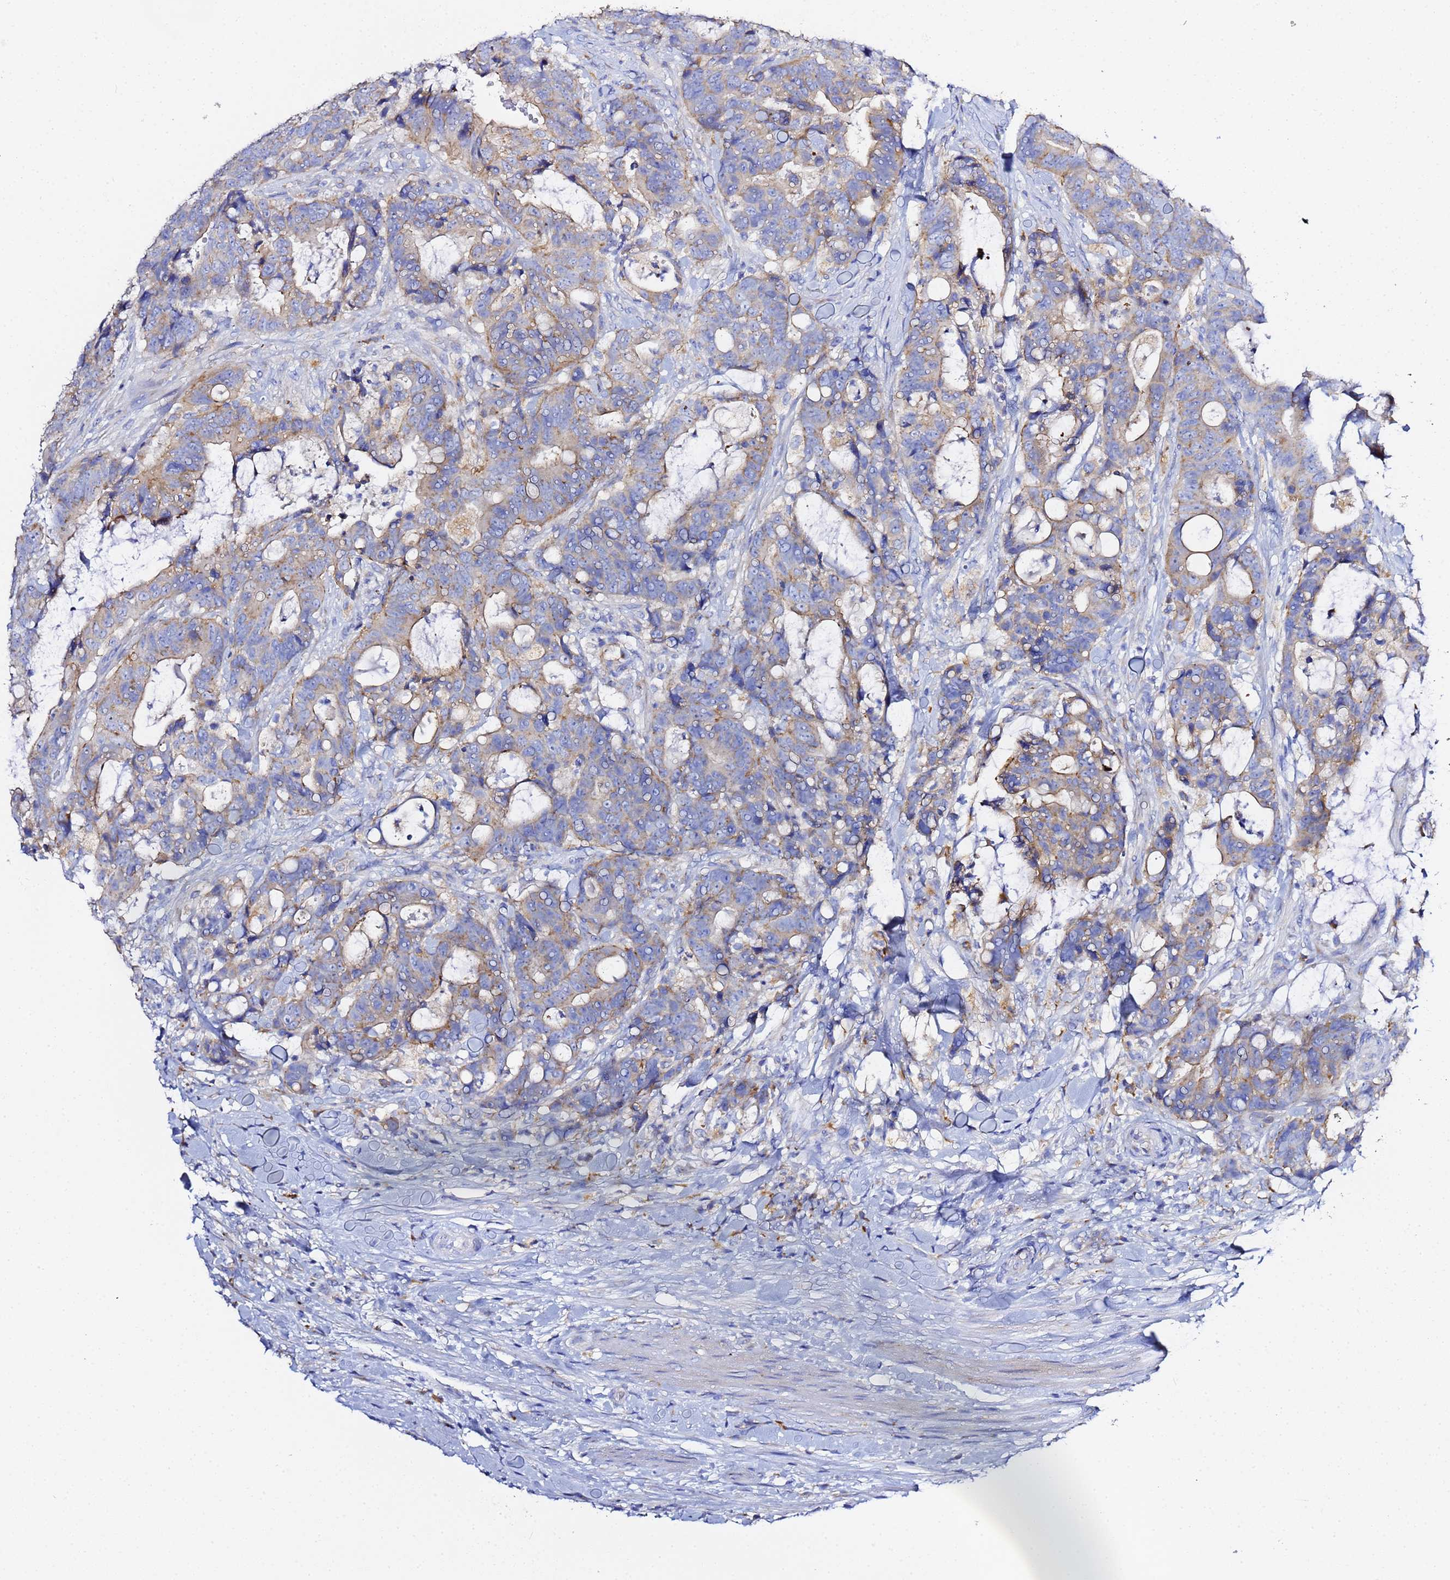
{"staining": {"intensity": "weak", "quantity": "25%-75%", "location": "cytoplasmic/membranous"}, "tissue": "colorectal cancer", "cell_type": "Tumor cells", "image_type": "cancer", "snomed": [{"axis": "morphology", "description": "Adenocarcinoma, NOS"}, {"axis": "topography", "description": "Colon"}], "caption": "Colorectal cancer stained with a protein marker displays weak staining in tumor cells.", "gene": "VTI1B", "patient": {"sex": "female", "age": 82}}